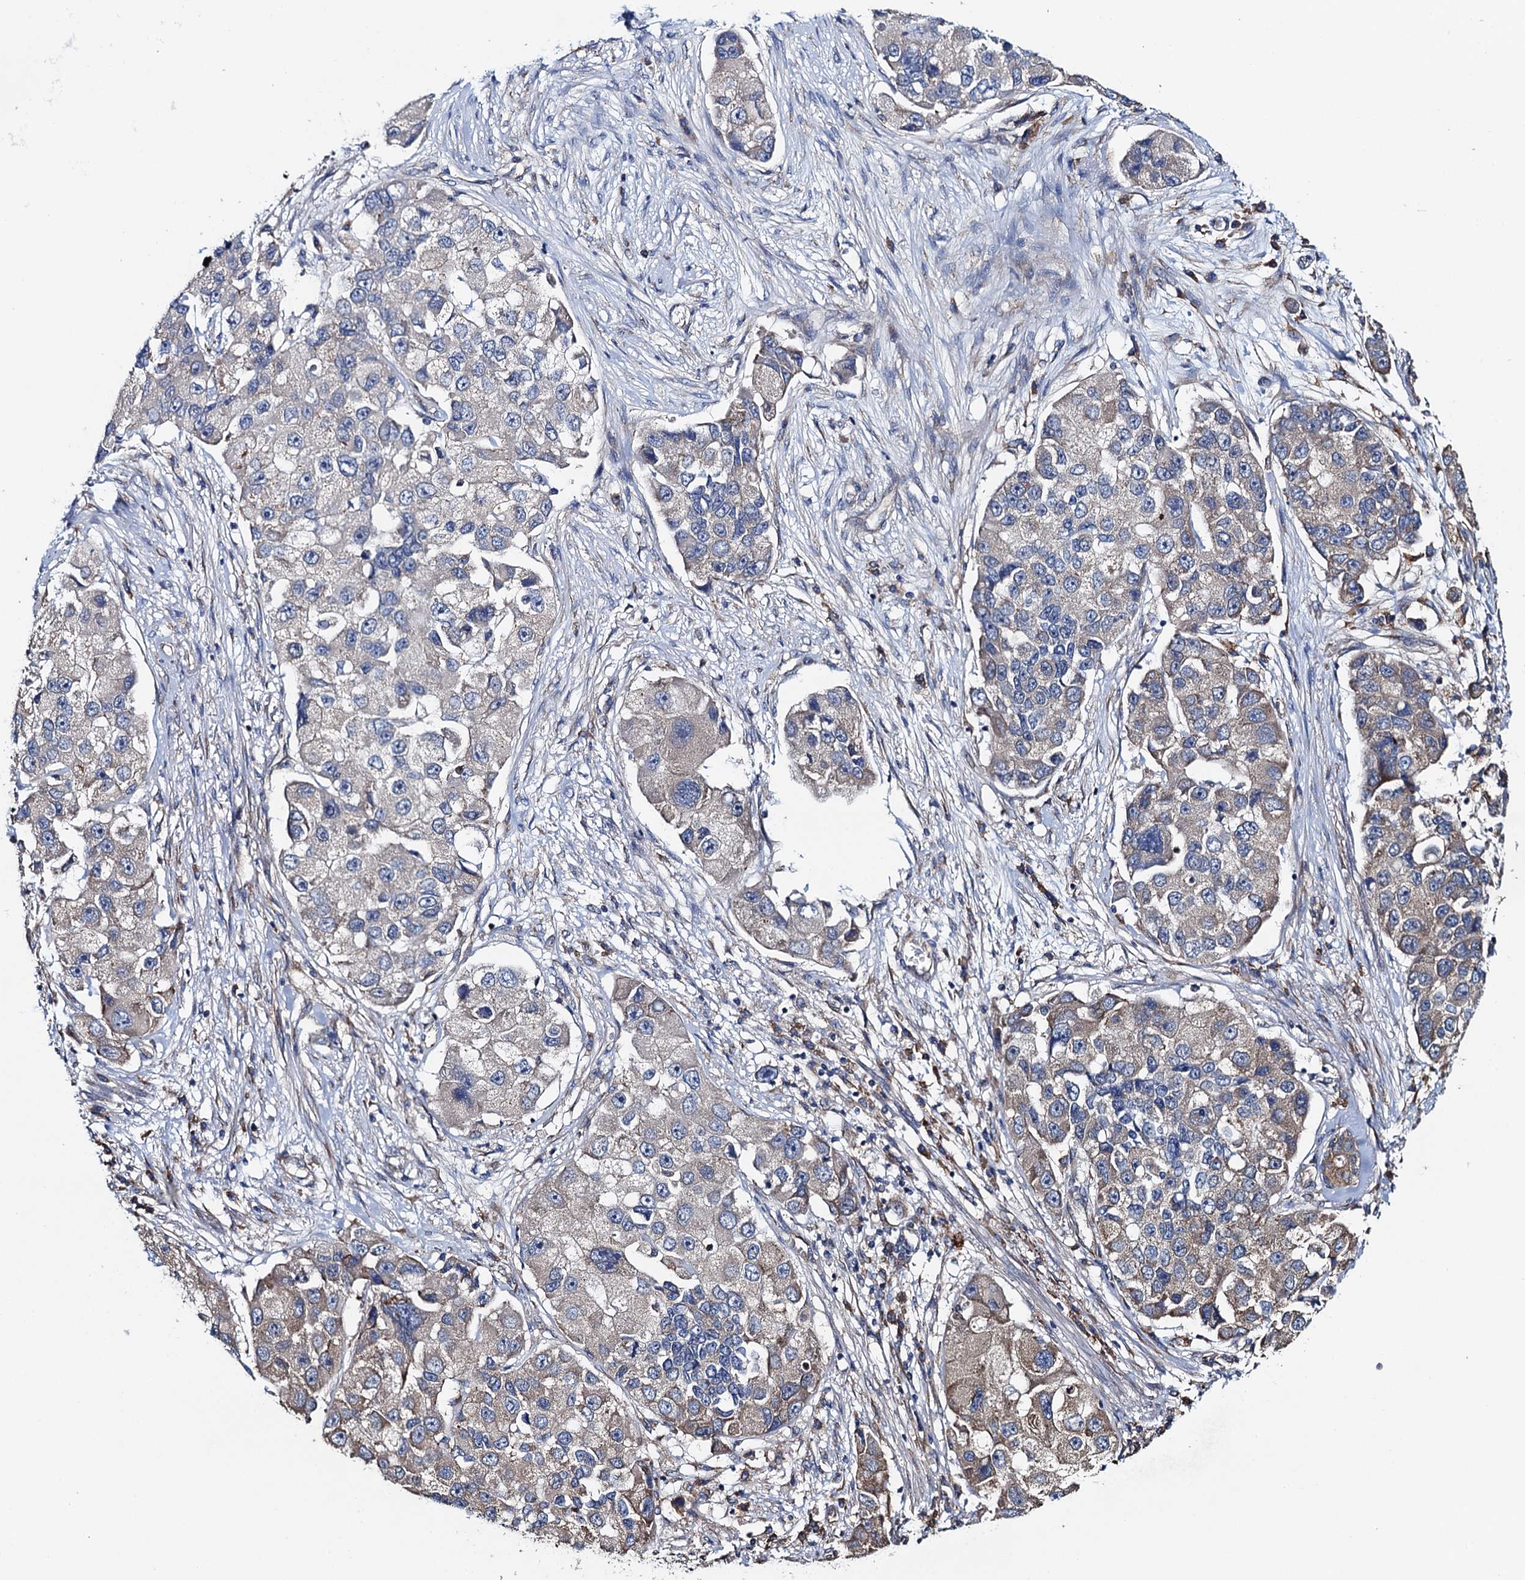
{"staining": {"intensity": "weak", "quantity": "<25%", "location": "cytoplasmic/membranous"}, "tissue": "lung cancer", "cell_type": "Tumor cells", "image_type": "cancer", "snomed": [{"axis": "morphology", "description": "Adenocarcinoma, NOS"}, {"axis": "topography", "description": "Lung"}], "caption": "This is an immunohistochemistry image of lung cancer. There is no positivity in tumor cells.", "gene": "ADCY9", "patient": {"sex": "female", "age": 54}}